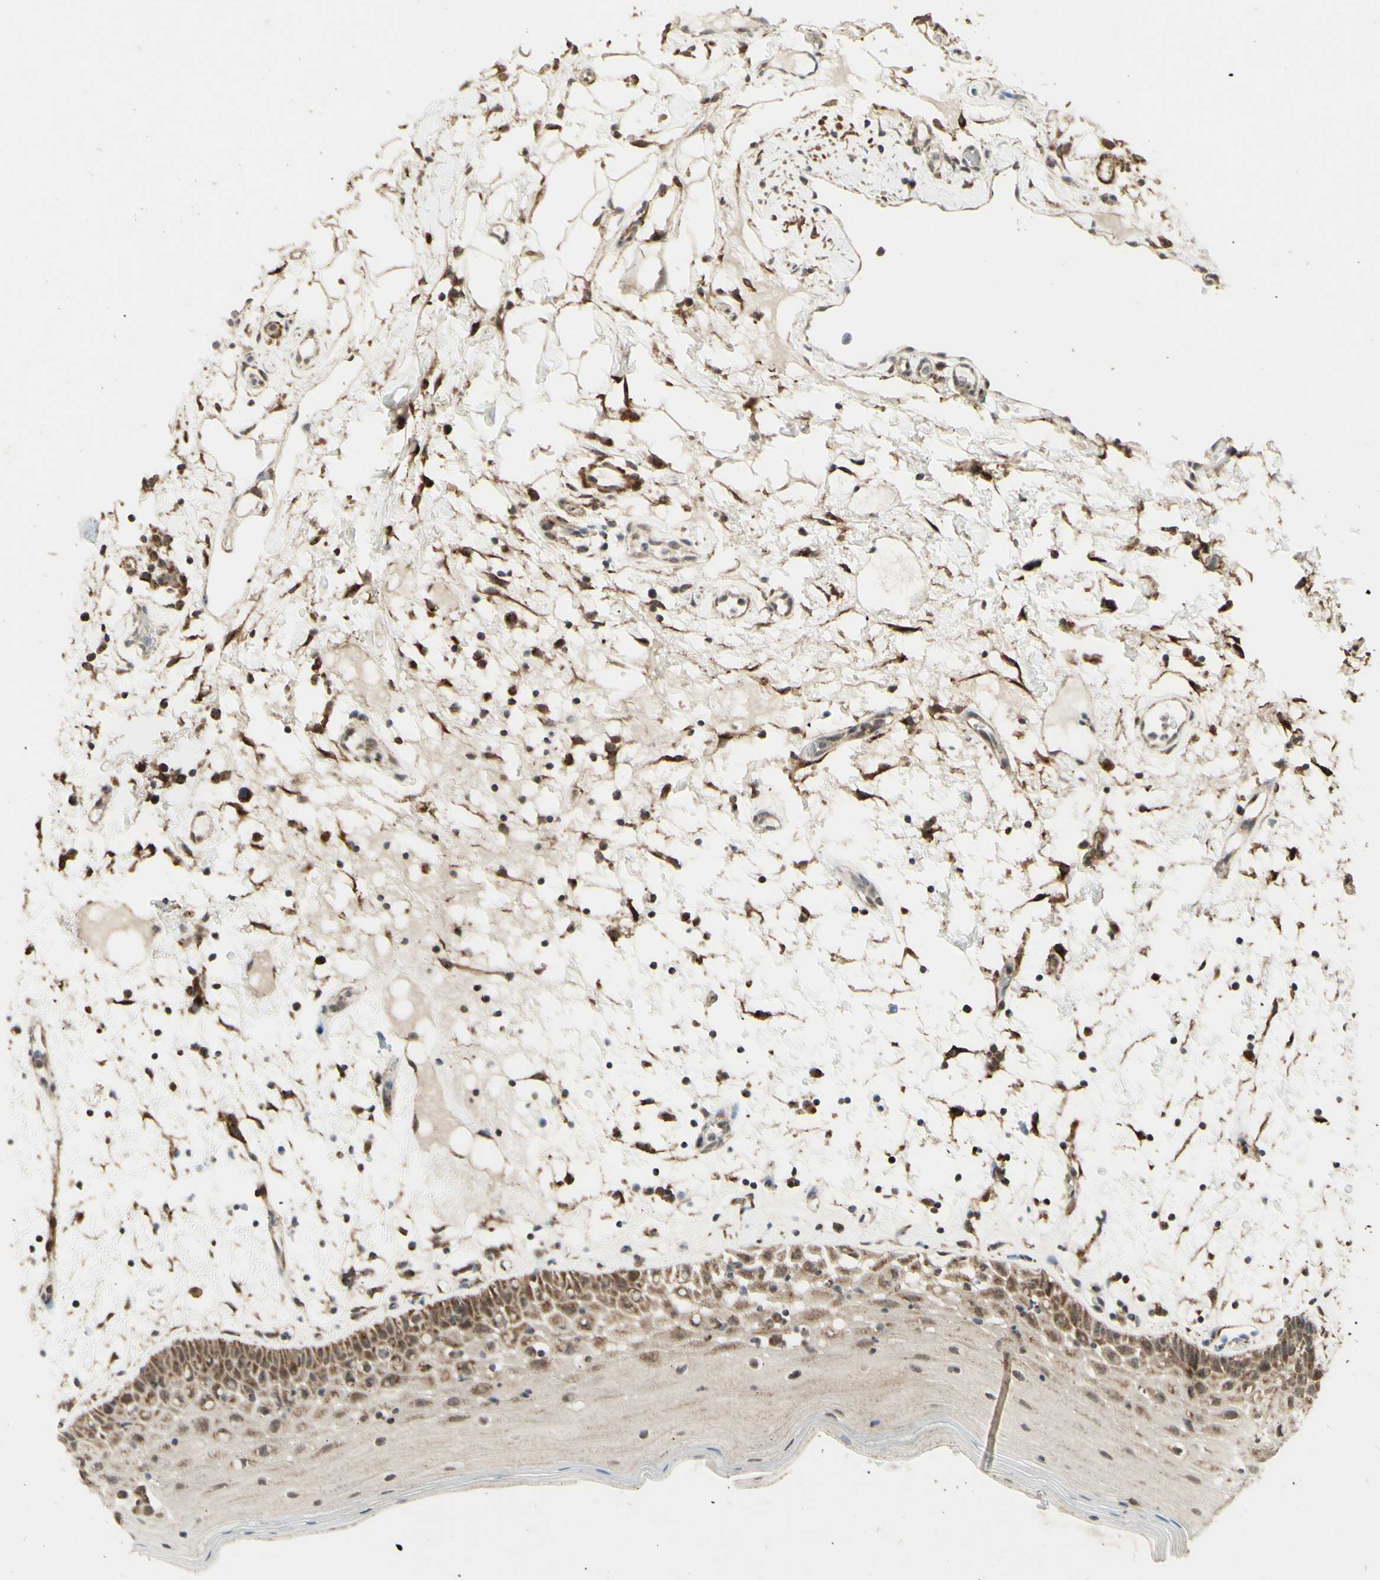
{"staining": {"intensity": "moderate", "quantity": "25%-75%", "location": "cytoplasmic/membranous"}, "tissue": "oral mucosa", "cell_type": "Squamous epithelial cells", "image_type": "normal", "snomed": [{"axis": "morphology", "description": "Normal tissue, NOS"}, {"axis": "morphology", "description": "Squamous cell carcinoma, NOS"}, {"axis": "topography", "description": "Skeletal muscle"}, {"axis": "topography", "description": "Oral tissue"}], "caption": "Human oral mucosa stained for a protein (brown) shows moderate cytoplasmic/membranous positive expression in about 25%-75% of squamous epithelial cells.", "gene": "DHRS3", "patient": {"sex": "male", "age": 71}}